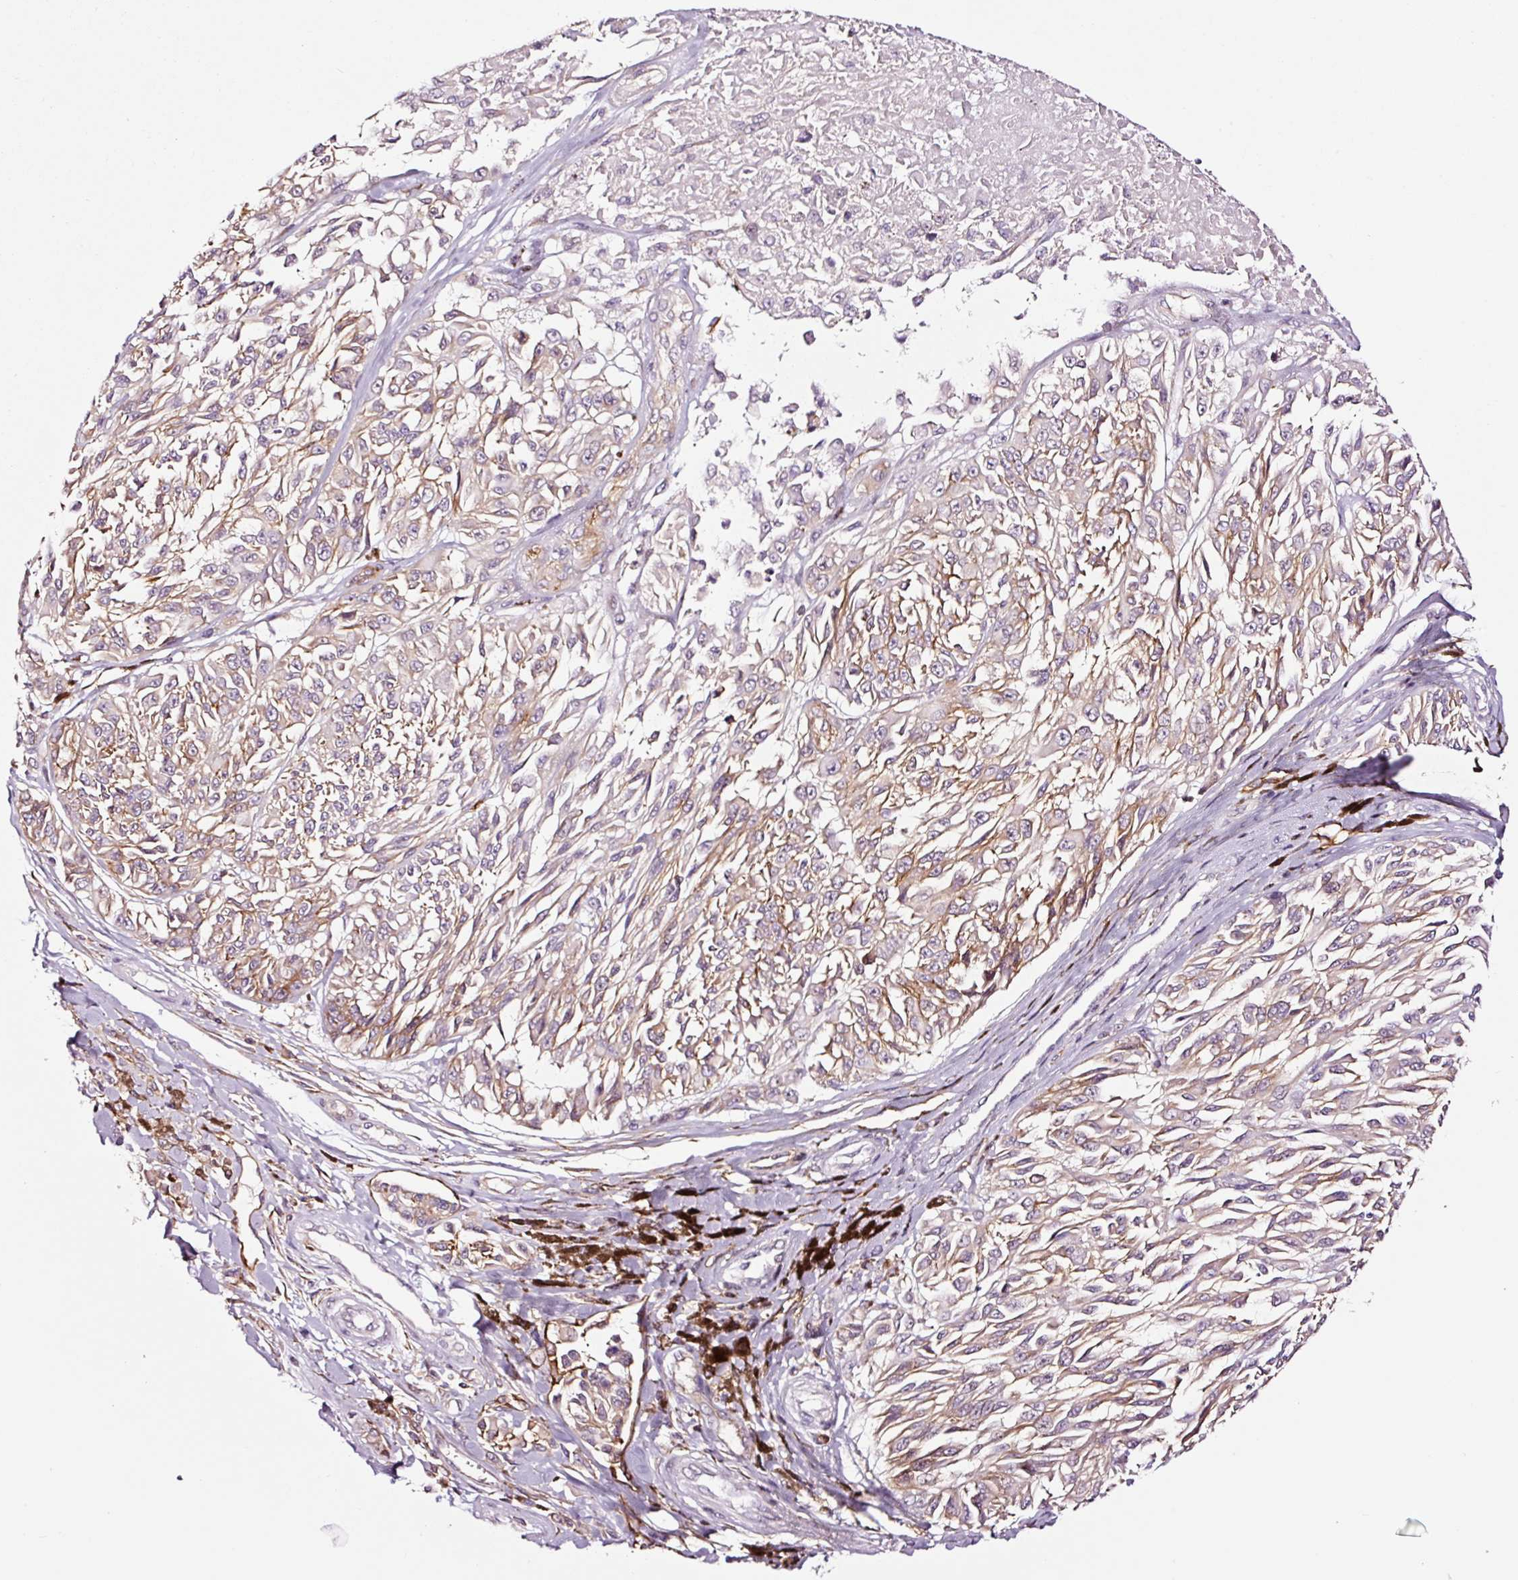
{"staining": {"intensity": "moderate", "quantity": "25%-75%", "location": "cytoplasmic/membranous"}, "tissue": "melanoma", "cell_type": "Tumor cells", "image_type": "cancer", "snomed": [{"axis": "morphology", "description": "Malignant melanoma, NOS"}, {"axis": "topography", "description": "Skin"}], "caption": "Moderate cytoplasmic/membranous staining for a protein is appreciated in about 25%-75% of tumor cells of malignant melanoma using IHC.", "gene": "ADD3", "patient": {"sex": "male", "age": 94}}